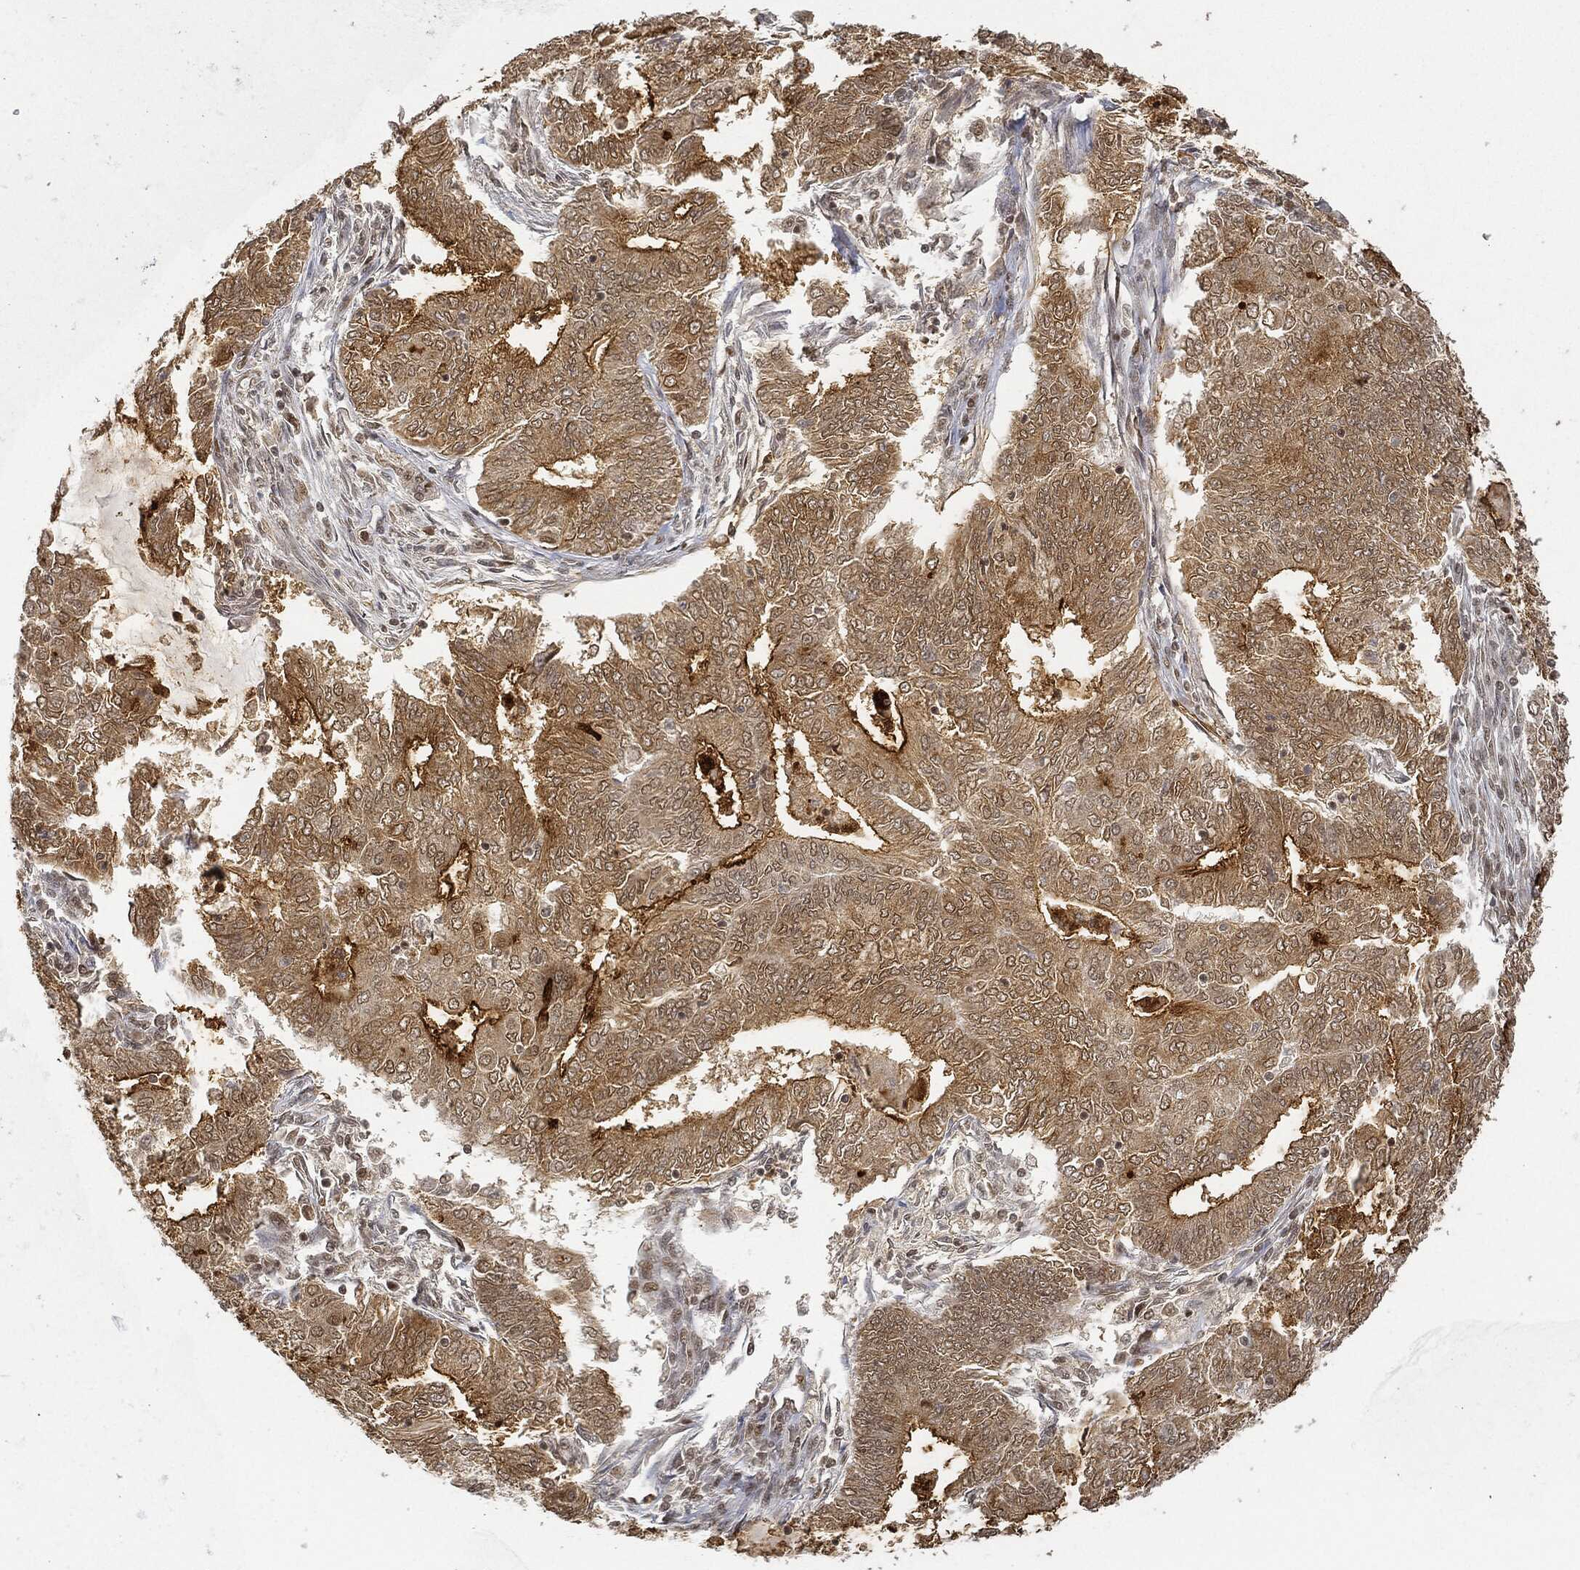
{"staining": {"intensity": "moderate", "quantity": "25%-75%", "location": "cytoplasmic/membranous"}, "tissue": "endometrial cancer", "cell_type": "Tumor cells", "image_type": "cancer", "snomed": [{"axis": "morphology", "description": "Adenocarcinoma, NOS"}, {"axis": "topography", "description": "Endometrium"}], "caption": "A brown stain labels moderate cytoplasmic/membranous expression of a protein in endometrial cancer tumor cells.", "gene": "CIB1", "patient": {"sex": "female", "age": 62}}